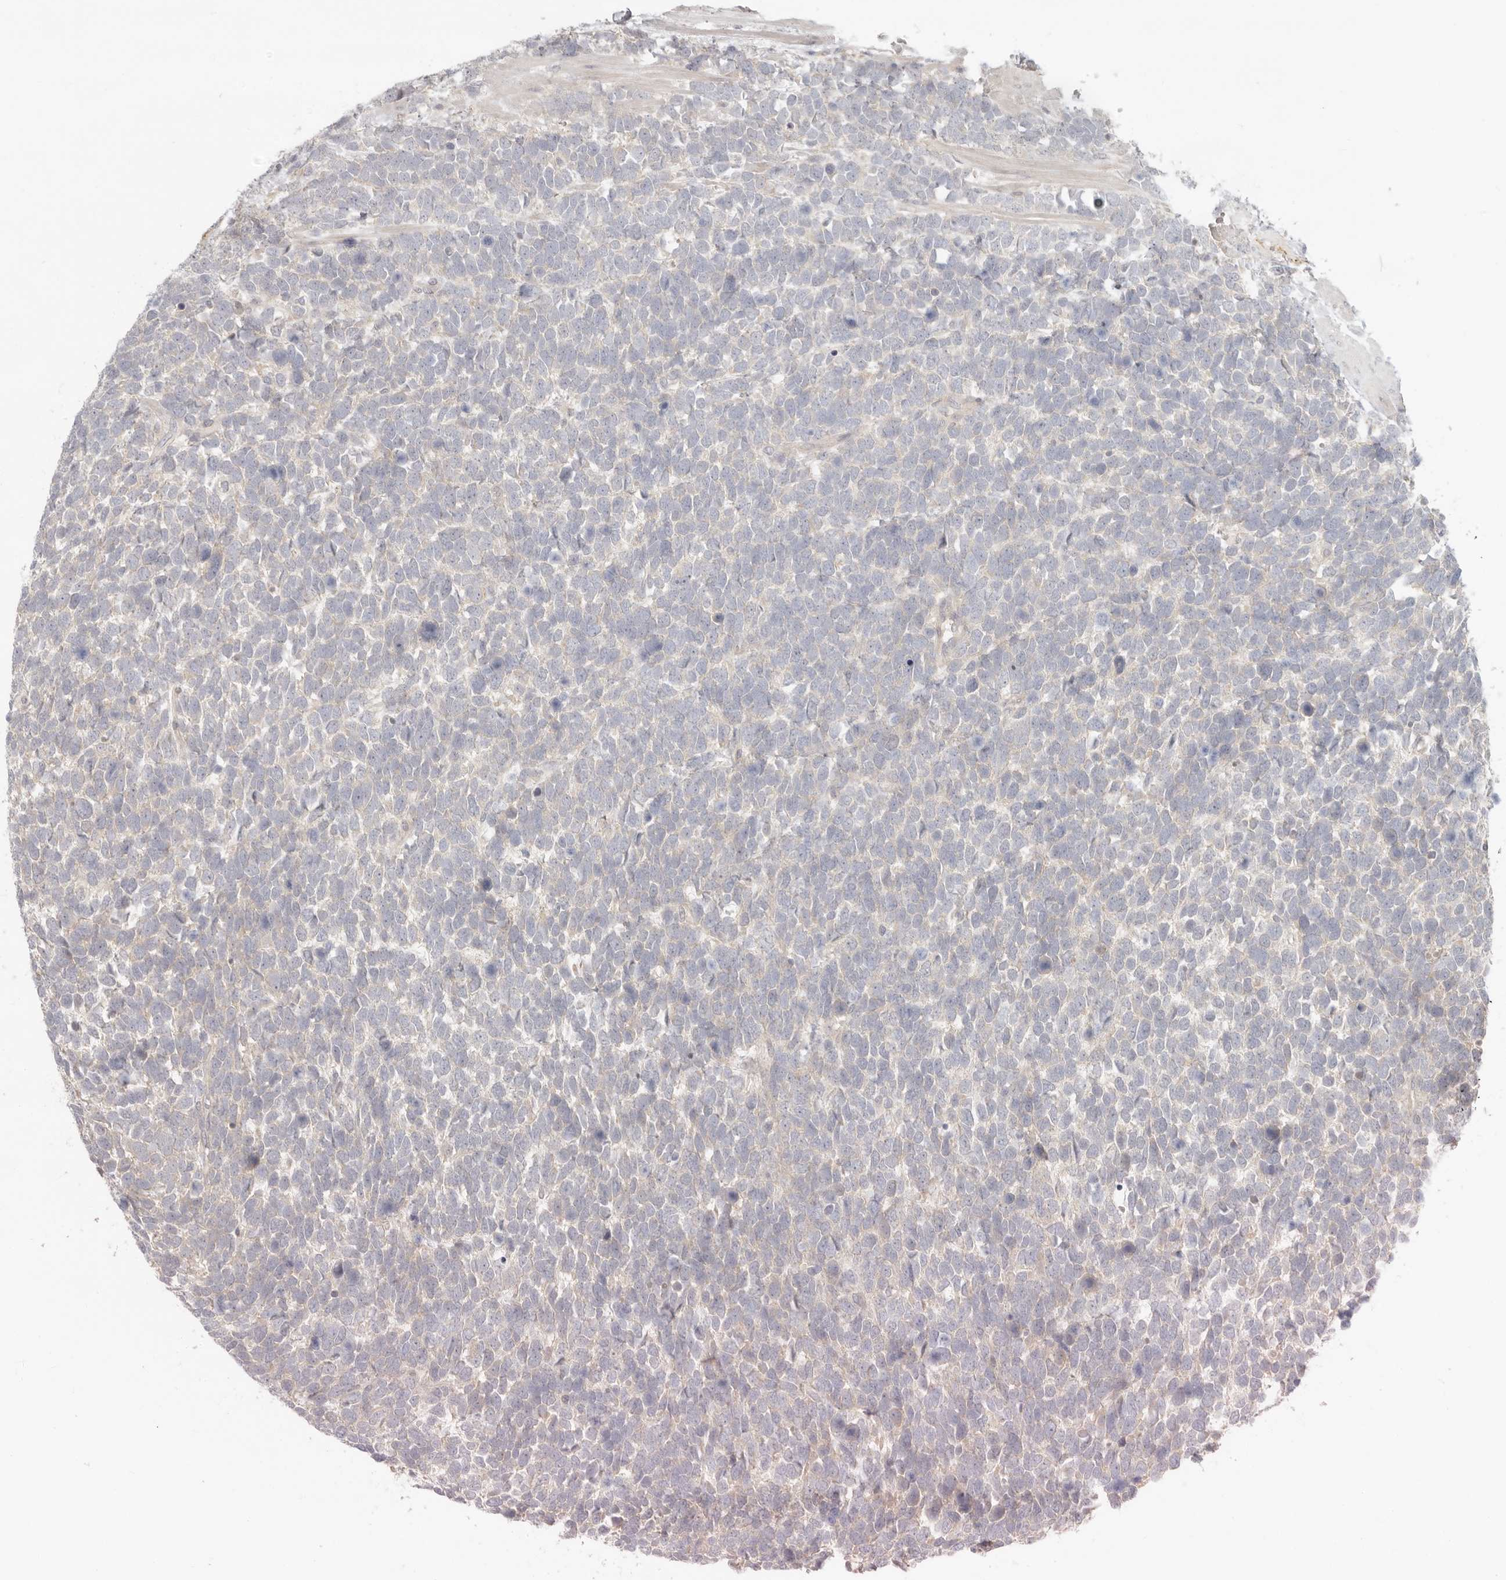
{"staining": {"intensity": "negative", "quantity": "none", "location": "none"}, "tissue": "urothelial cancer", "cell_type": "Tumor cells", "image_type": "cancer", "snomed": [{"axis": "morphology", "description": "Urothelial carcinoma, High grade"}, {"axis": "topography", "description": "Urinary bladder"}], "caption": "Immunohistochemistry (IHC) histopathology image of urothelial carcinoma (high-grade) stained for a protein (brown), which demonstrates no staining in tumor cells.", "gene": "AHDC1", "patient": {"sex": "female", "age": 82}}